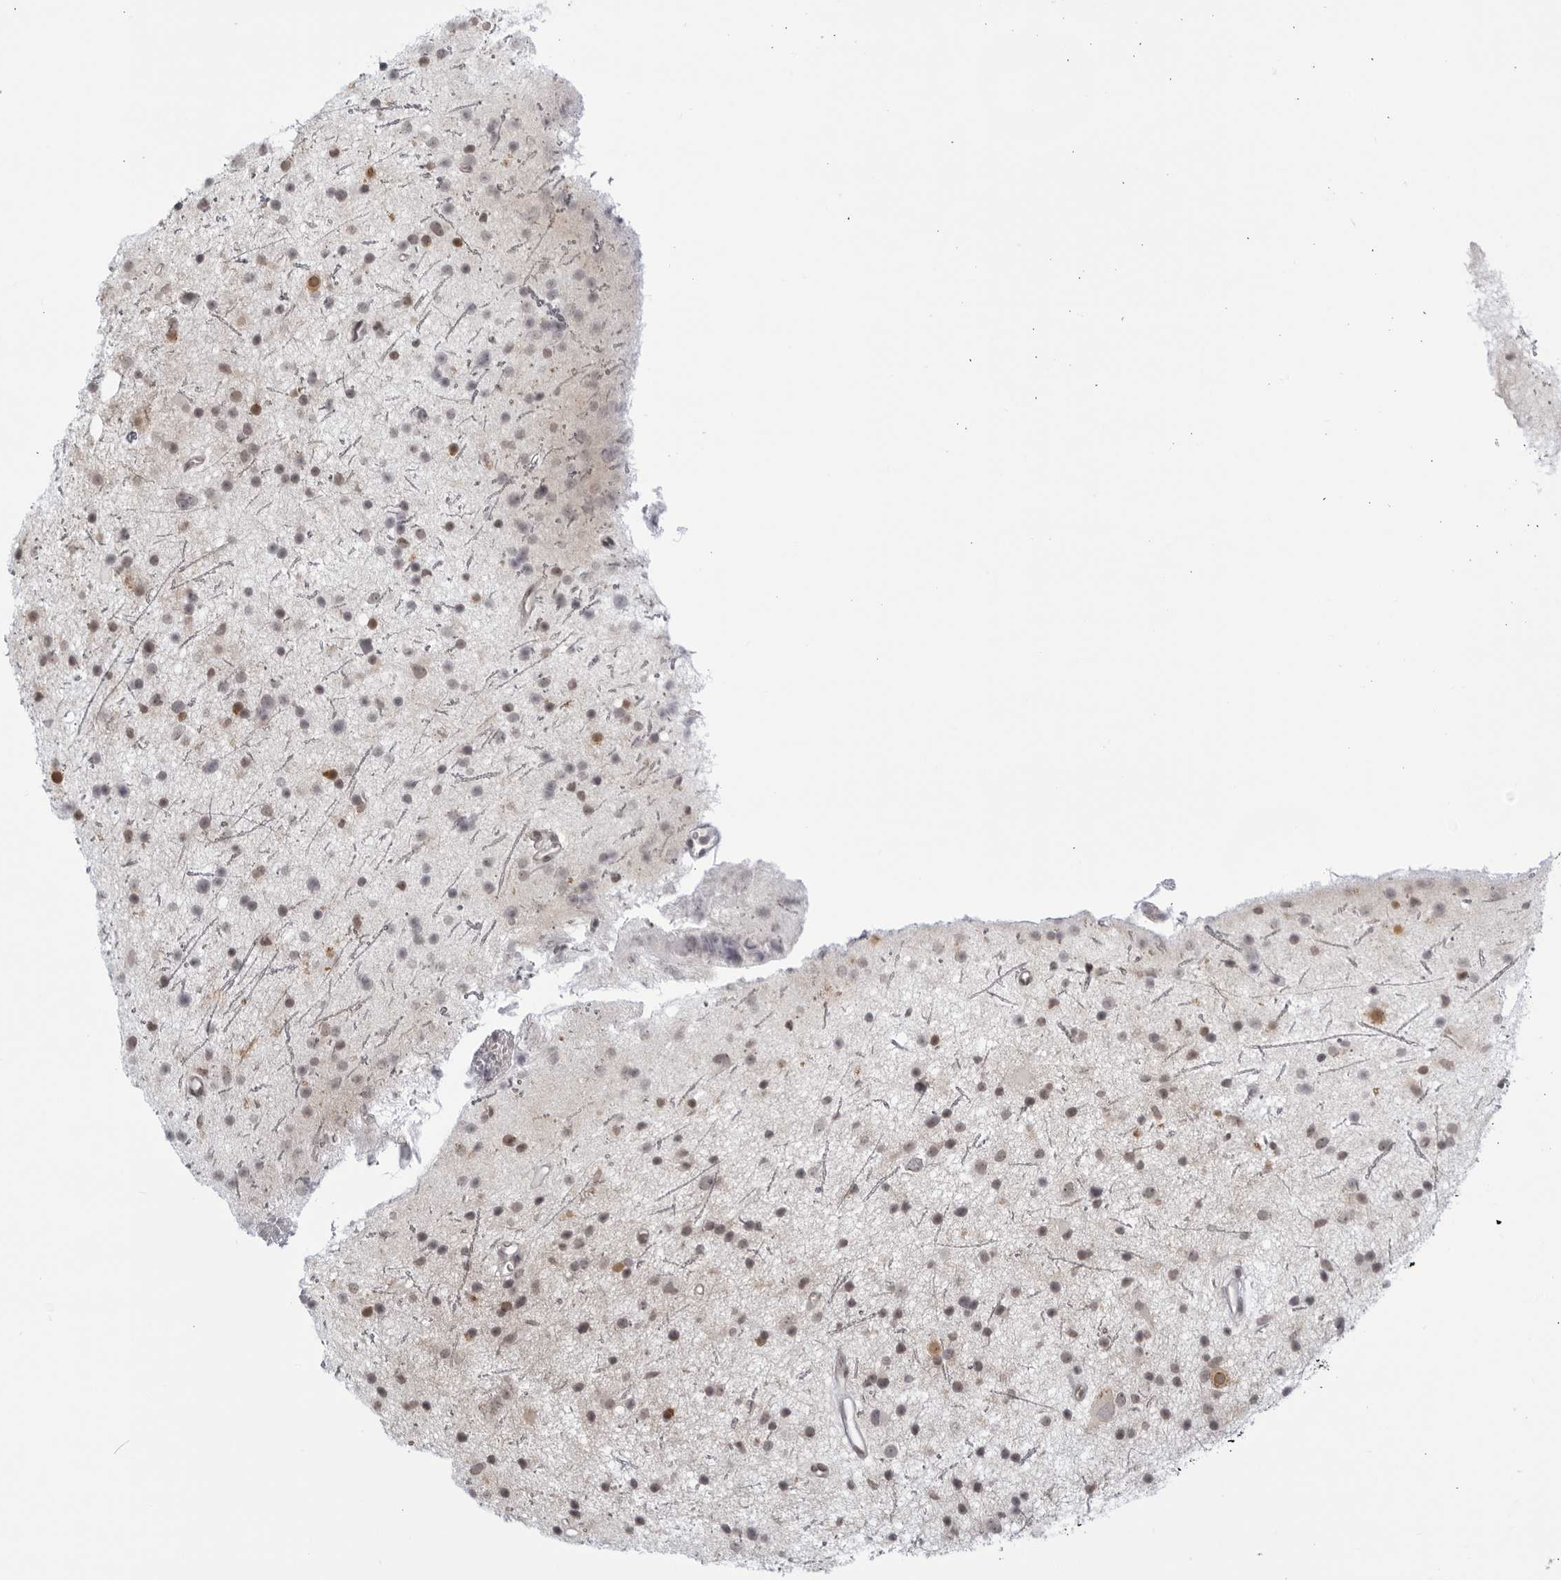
{"staining": {"intensity": "moderate", "quantity": "<25%", "location": "nuclear"}, "tissue": "glioma", "cell_type": "Tumor cells", "image_type": "cancer", "snomed": [{"axis": "morphology", "description": "Glioma, malignant, Low grade"}, {"axis": "topography", "description": "Cerebral cortex"}], "caption": "A photomicrograph of human malignant glioma (low-grade) stained for a protein displays moderate nuclear brown staining in tumor cells.", "gene": "CC2D1B", "patient": {"sex": "female", "age": 39}}